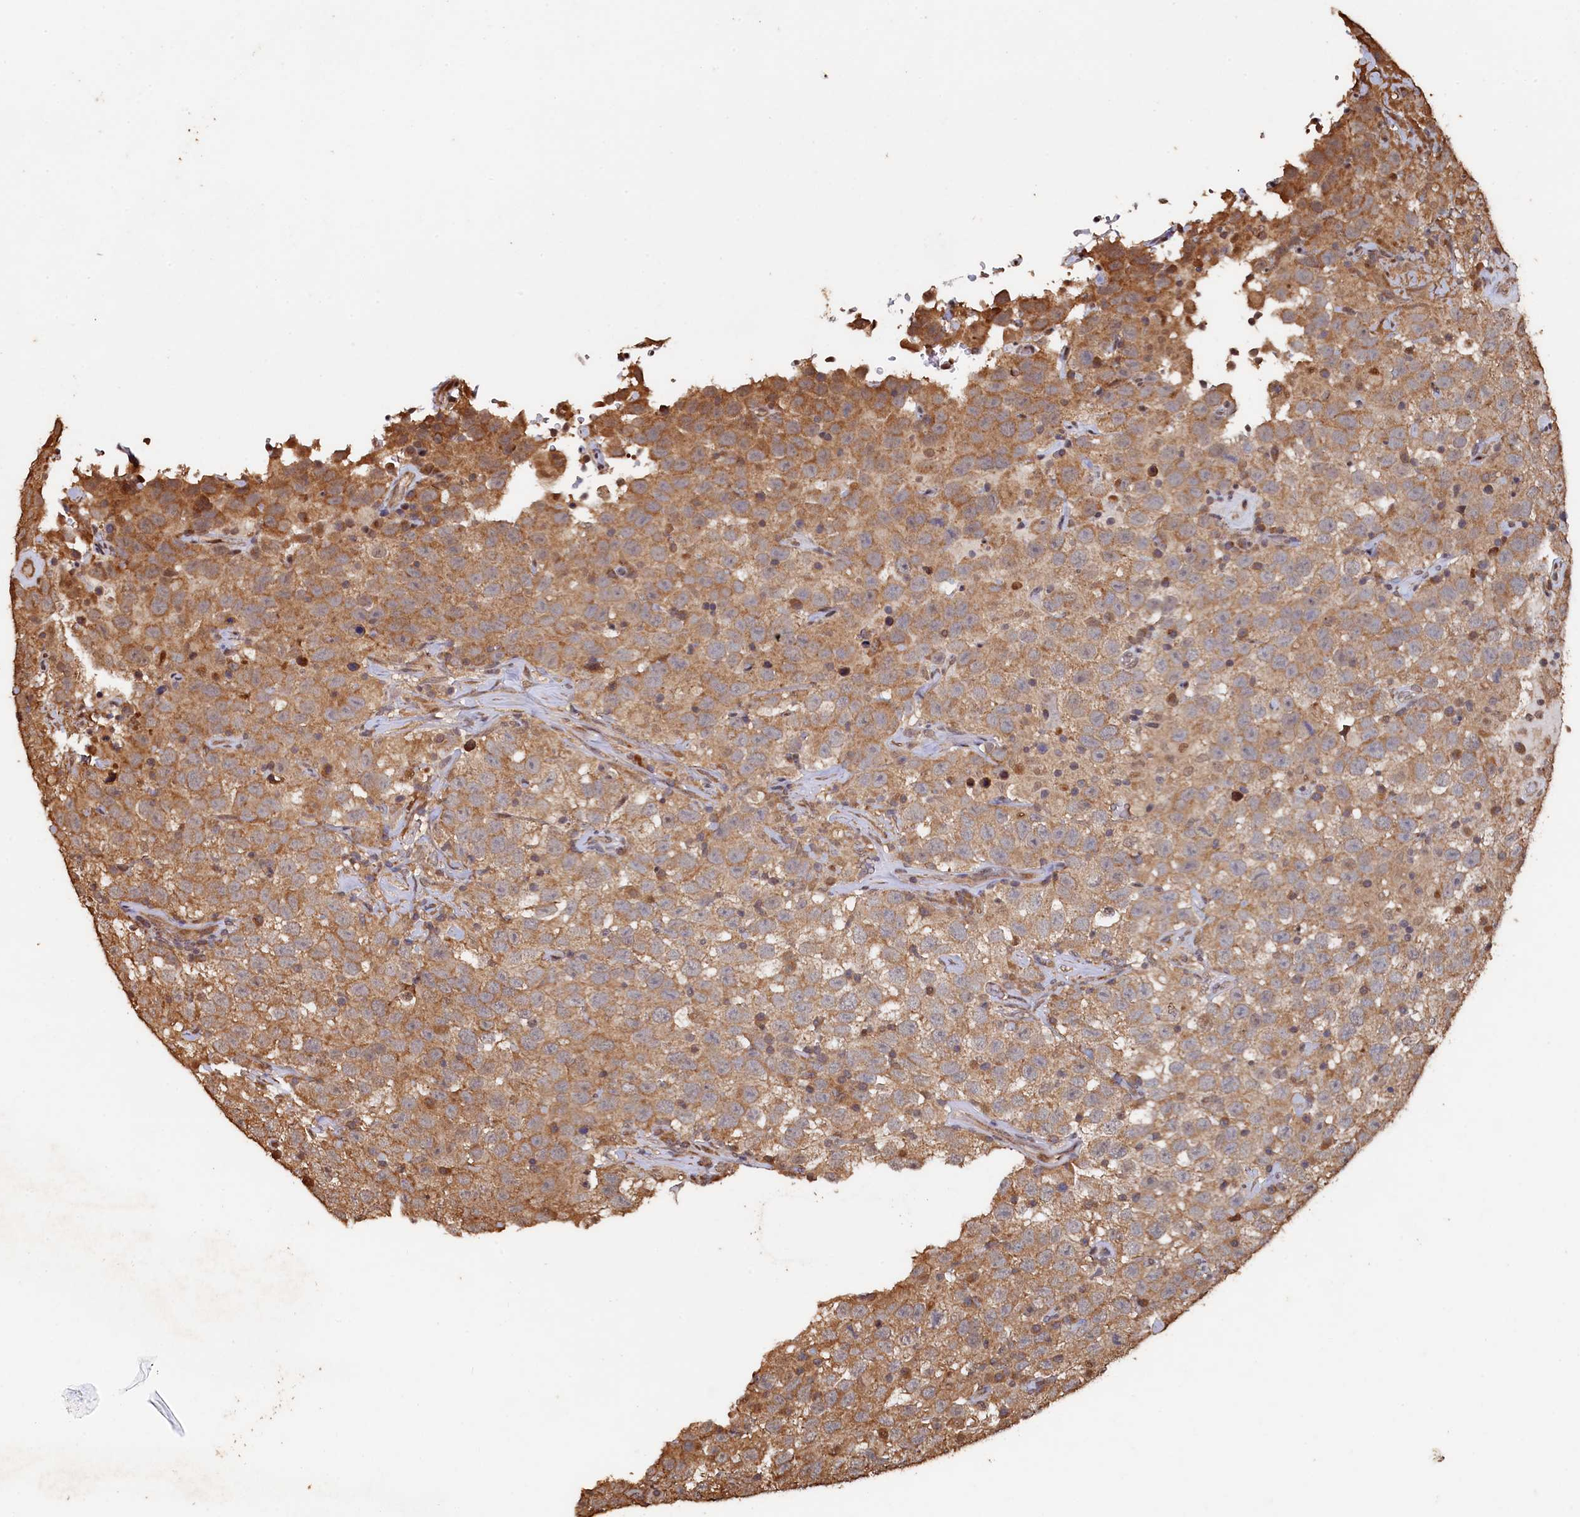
{"staining": {"intensity": "moderate", "quantity": ">75%", "location": "cytoplasmic/membranous"}, "tissue": "testis cancer", "cell_type": "Tumor cells", "image_type": "cancer", "snomed": [{"axis": "morphology", "description": "Seminoma, NOS"}, {"axis": "topography", "description": "Testis"}], "caption": "Brown immunohistochemical staining in human testis seminoma exhibits moderate cytoplasmic/membranous positivity in about >75% of tumor cells.", "gene": "PIGN", "patient": {"sex": "male", "age": 41}}